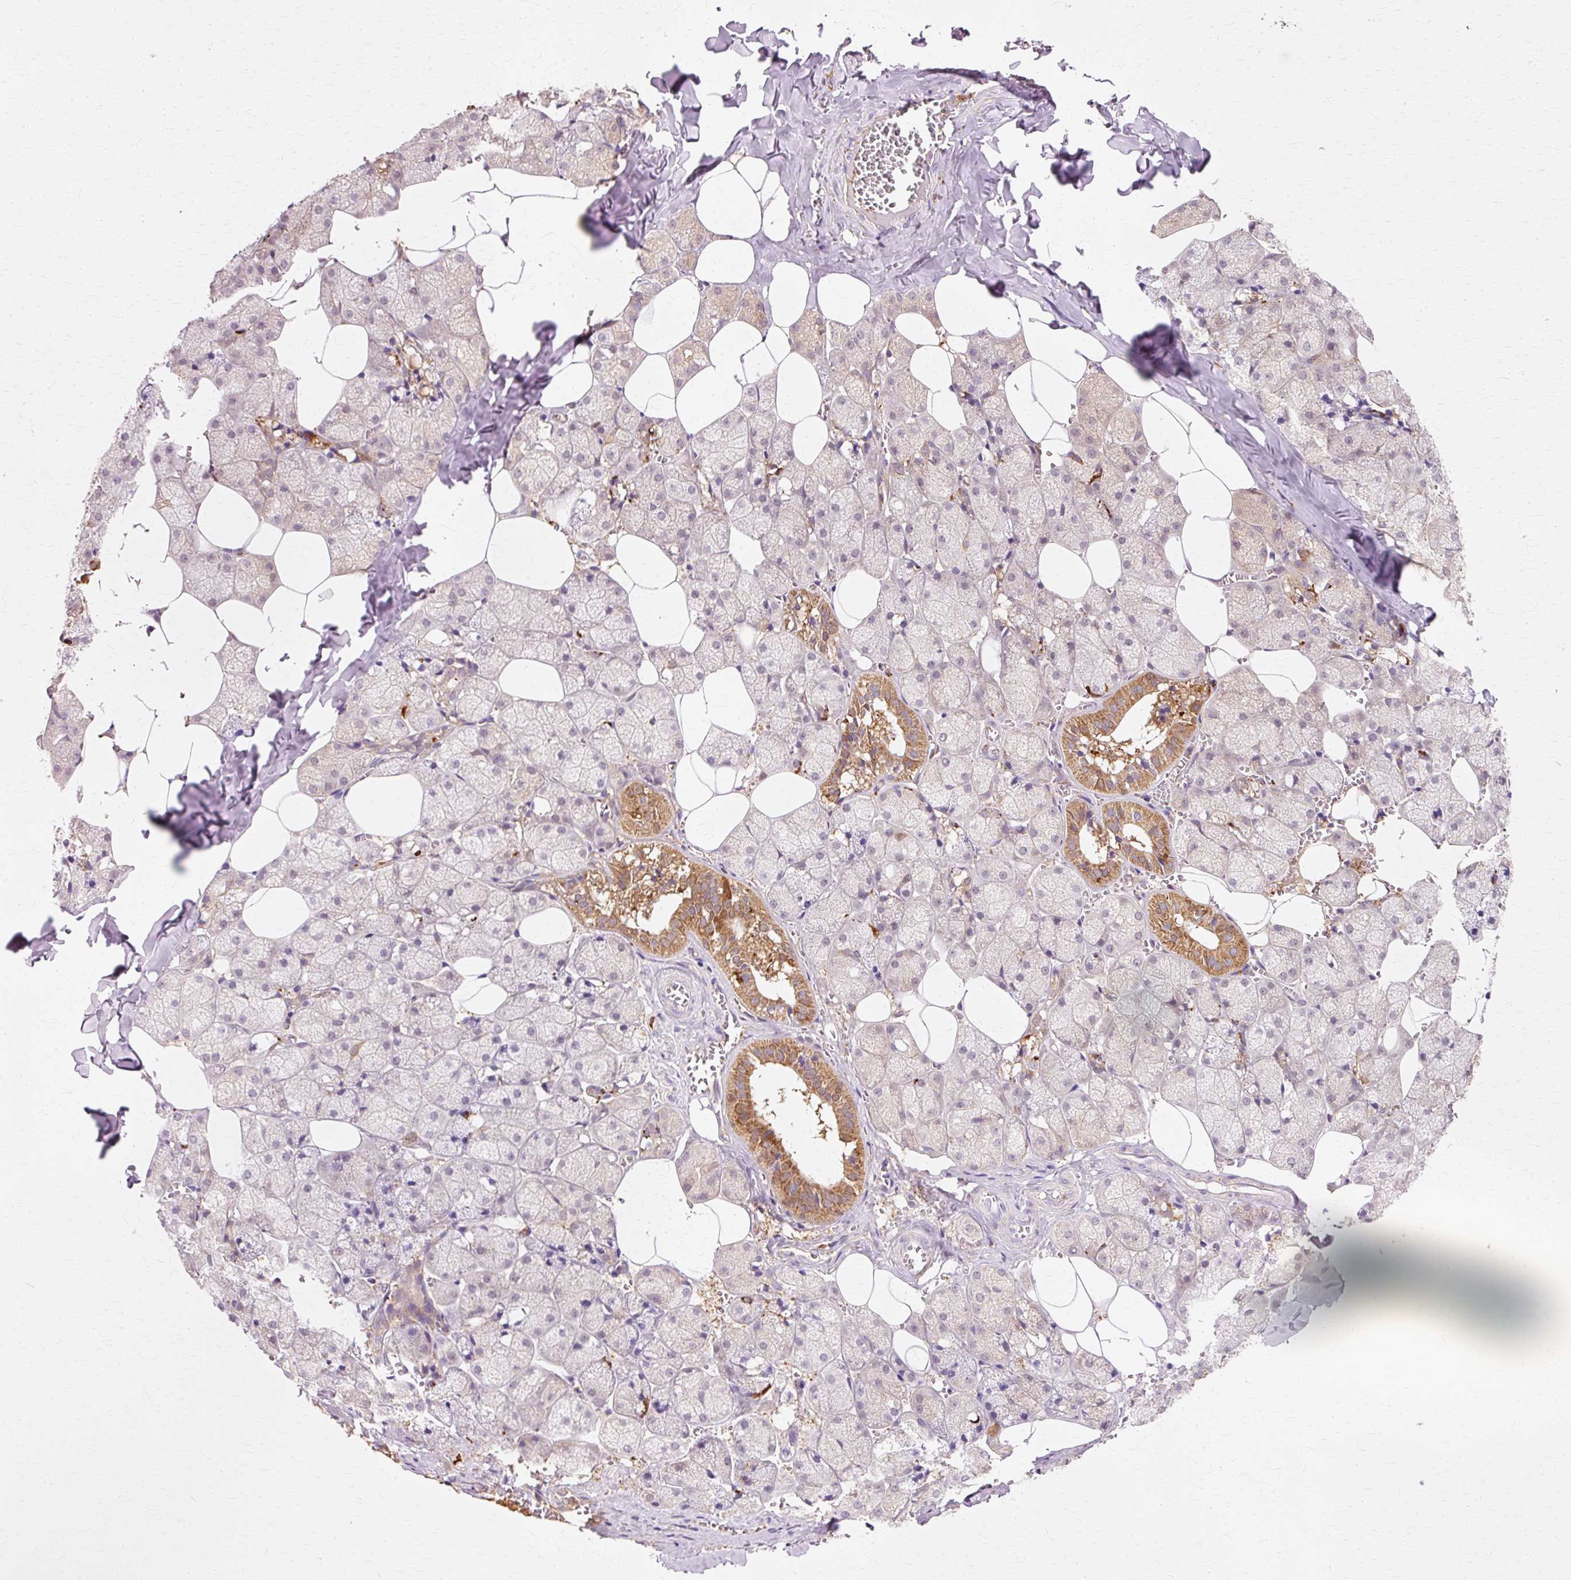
{"staining": {"intensity": "moderate", "quantity": "25%-75%", "location": "cytoplasmic/membranous"}, "tissue": "salivary gland", "cell_type": "Glandular cells", "image_type": "normal", "snomed": [{"axis": "morphology", "description": "Normal tissue, NOS"}, {"axis": "topography", "description": "Salivary gland"}, {"axis": "topography", "description": "Peripheral nerve tissue"}], "caption": "Immunohistochemistry (IHC) (DAB) staining of benign human salivary gland displays moderate cytoplasmic/membranous protein staining in approximately 25%-75% of glandular cells. (DAB (3,3'-diaminobenzidine) = brown stain, brightfield microscopy at high magnification).", "gene": "GPX1", "patient": {"sex": "male", "age": 38}}